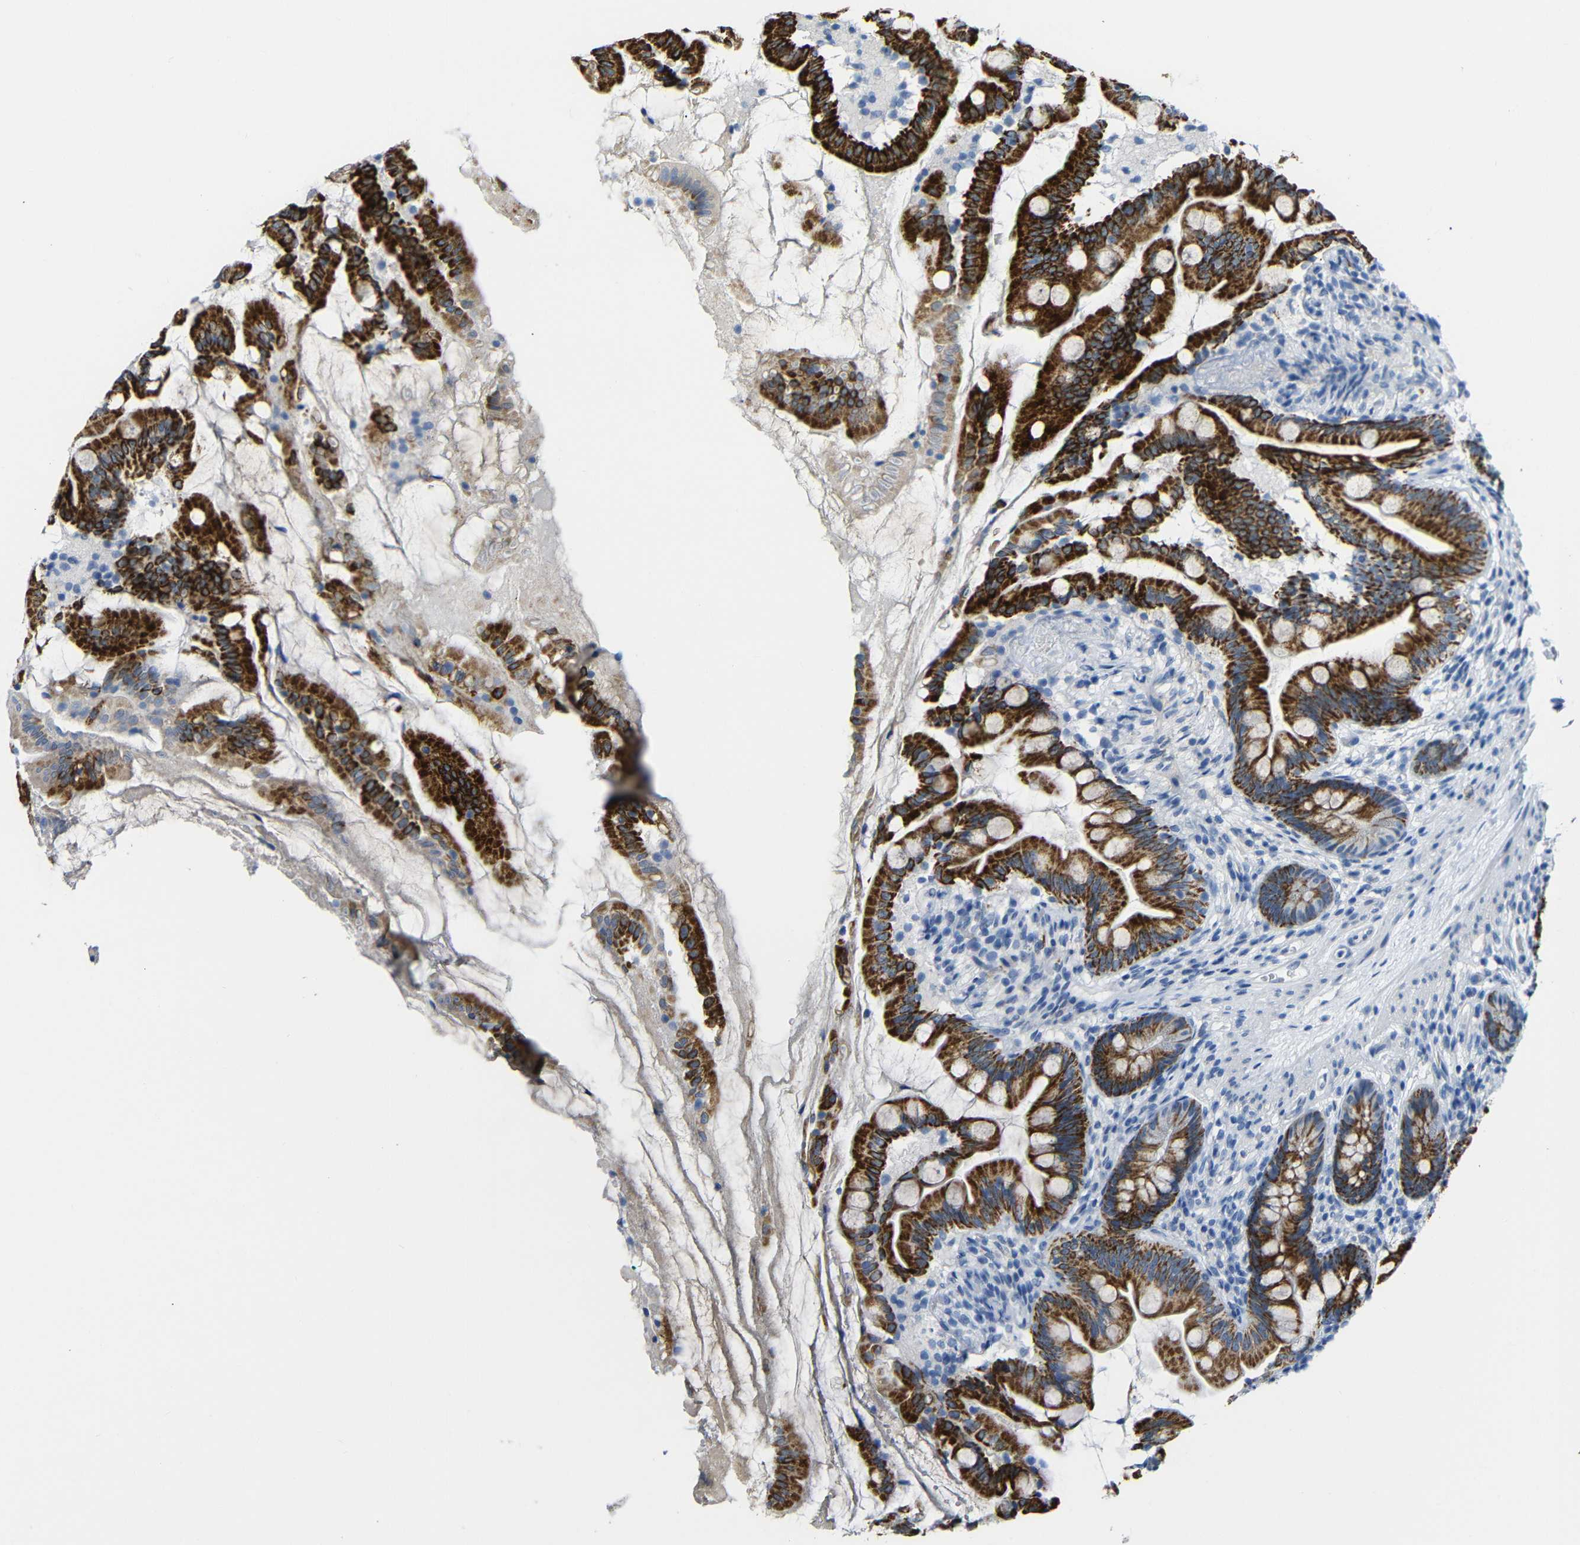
{"staining": {"intensity": "strong", "quantity": ">75%", "location": "cytoplasmic/membranous"}, "tissue": "small intestine", "cell_type": "Glandular cells", "image_type": "normal", "snomed": [{"axis": "morphology", "description": "Normal tissue, NOS"}, {"axis": "topography", "description": "Small intestine"}], "caption": "An image of small intestine stained for a protein shows strong cytoplasmic/membranous brown staining in glandular cells.", "gene": "C15orf48", "patient": {"sex": "female", "age": 56}}